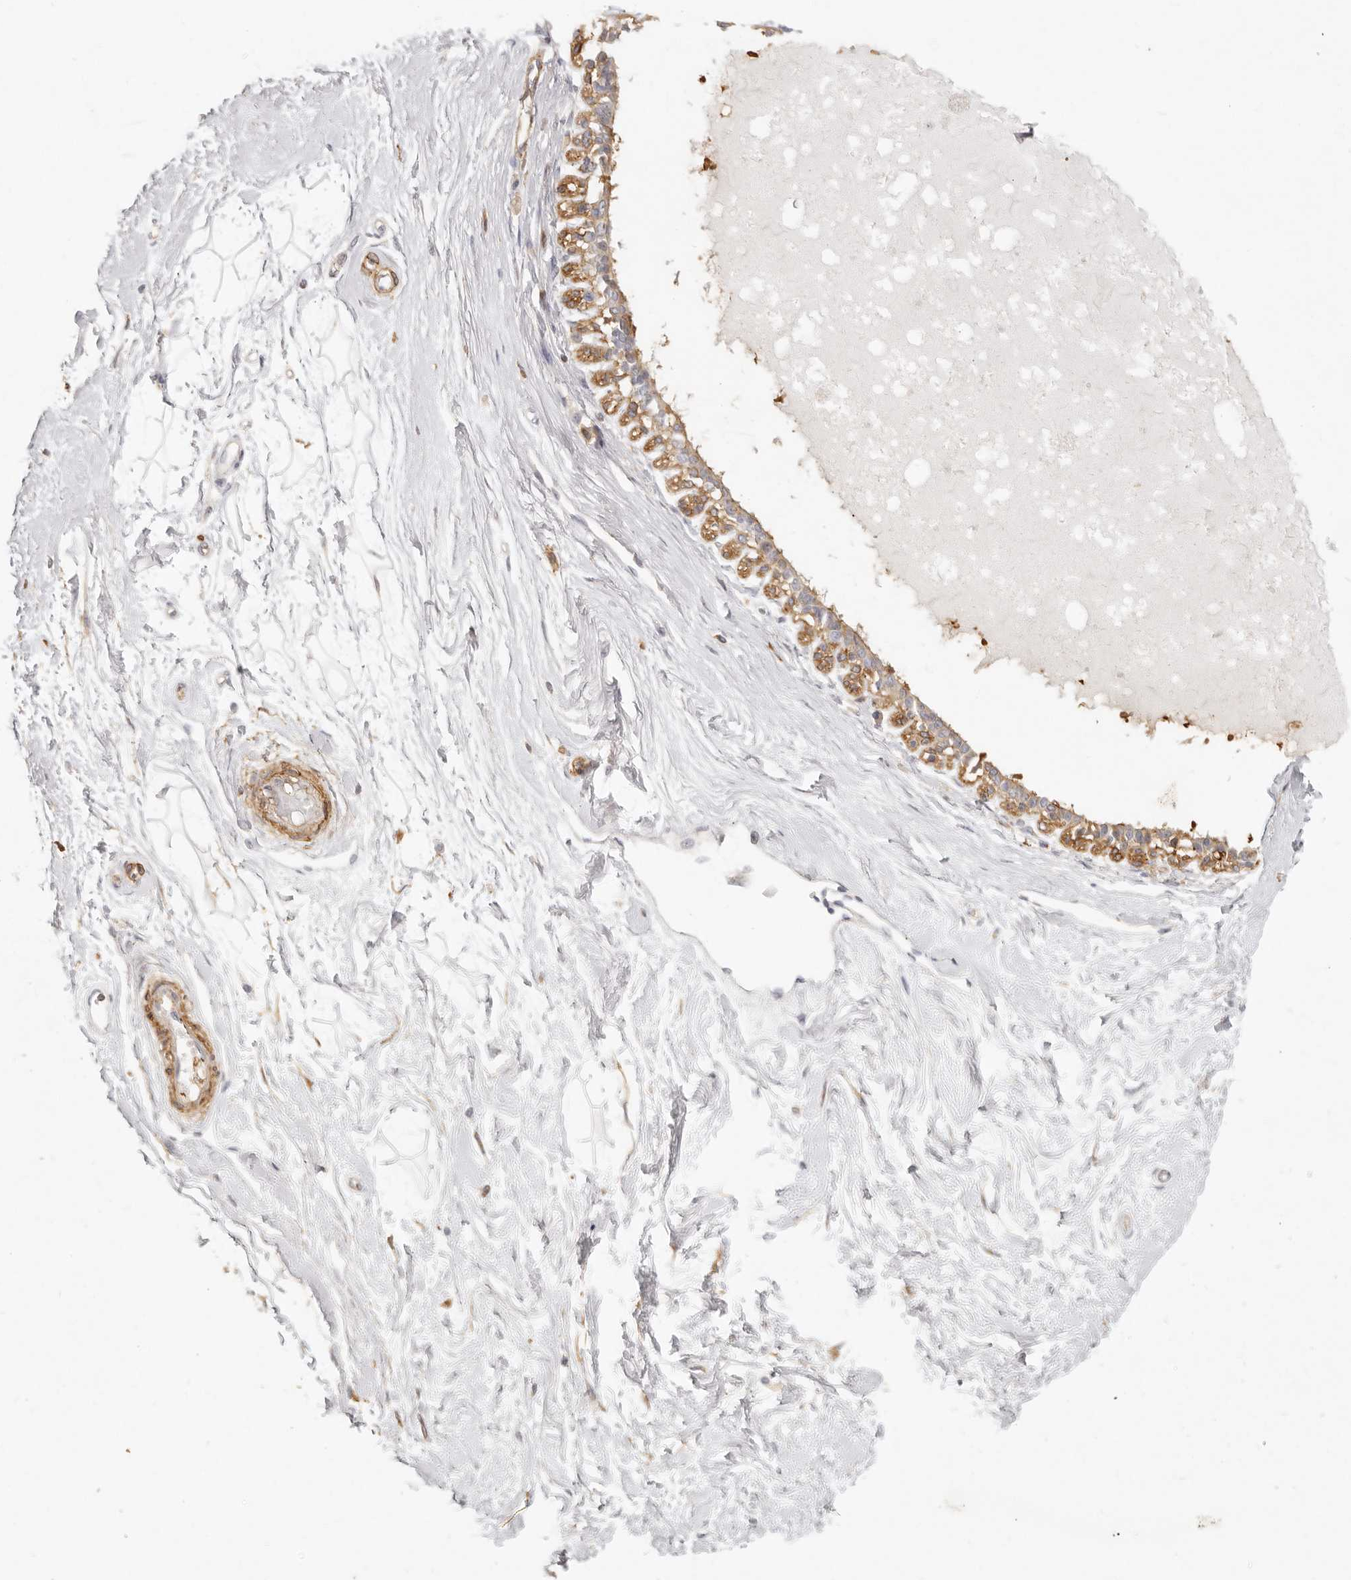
{"staining": {"intensity": "negative", "quantity": "none", "location": "none"}, "tissue": "breast", "cell_type": "Adipocytes", "image_type": "normal", "snomed": [{"axis": "morphology", "description": "Normal tissue, NOS"}, {"axis": "topography", "description": "Breast"}], "caption": "This is a micrograph of IHC staining of benign breast, which shows no expression in adipocytes. (DAB (3,3'-diaminobenzidine) IHC, high magnification).", "gene": "NIBAN1", "patient": {"sex": "female", "age": 45}}